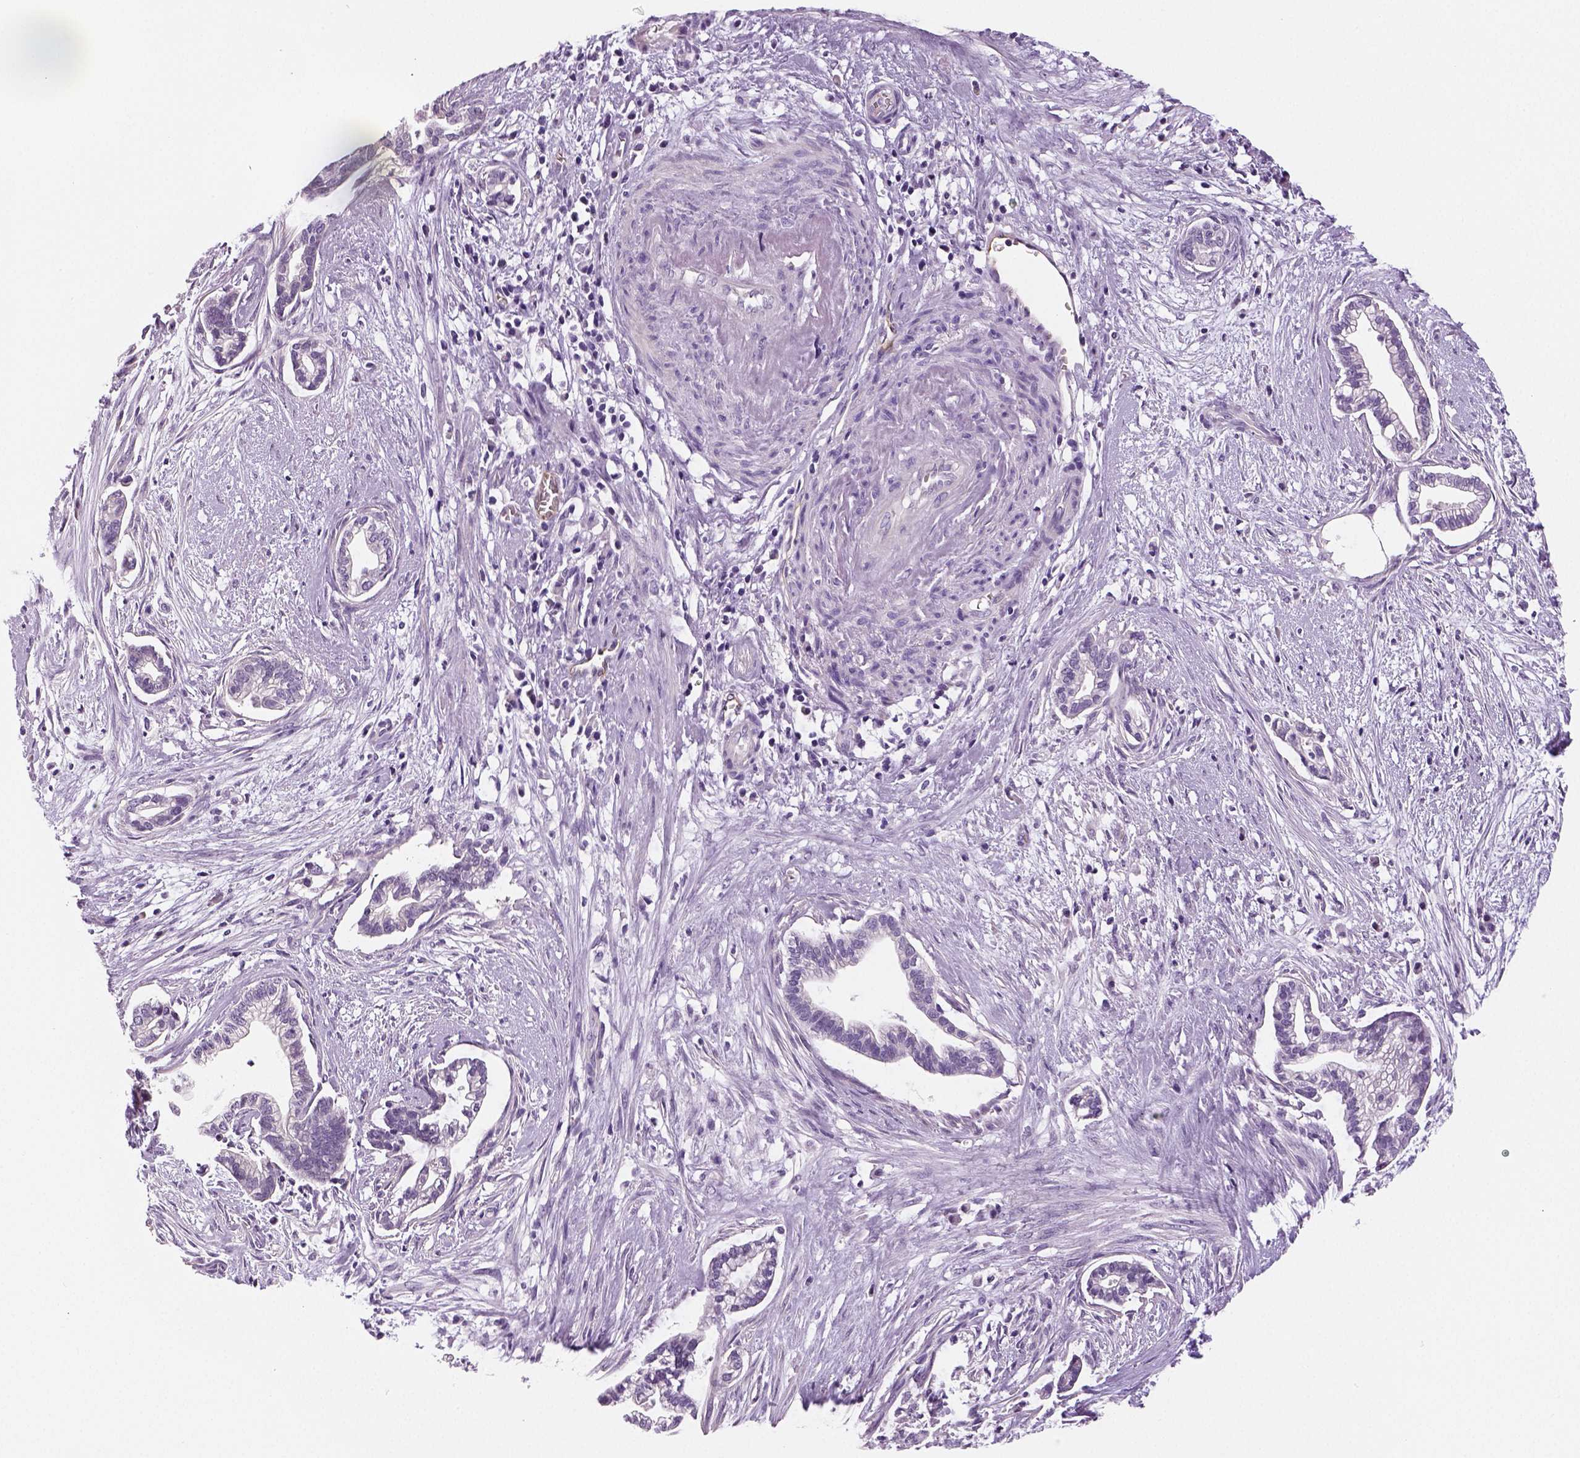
{"staining": {"intensity": "negative", "quantity": "none", "location": "none"}, "tissue": "cervical cancer", "cell_type": "Tumor cells", "image_type": "cancer", "snomed": [{"axis": "morphology", "description": "Adenocarcinoma, NOS"}, {"axis": "topography", "description": "Cervix"}], "caption": "Immunohistochemistry image of neoplastic tissue: human cervical adenocarcinoma stained with DAB demonstrates no significant protein positivity in tumor cells.", "gene": "TSPAN7", "patient": {"sex": "female", "age": 62}}